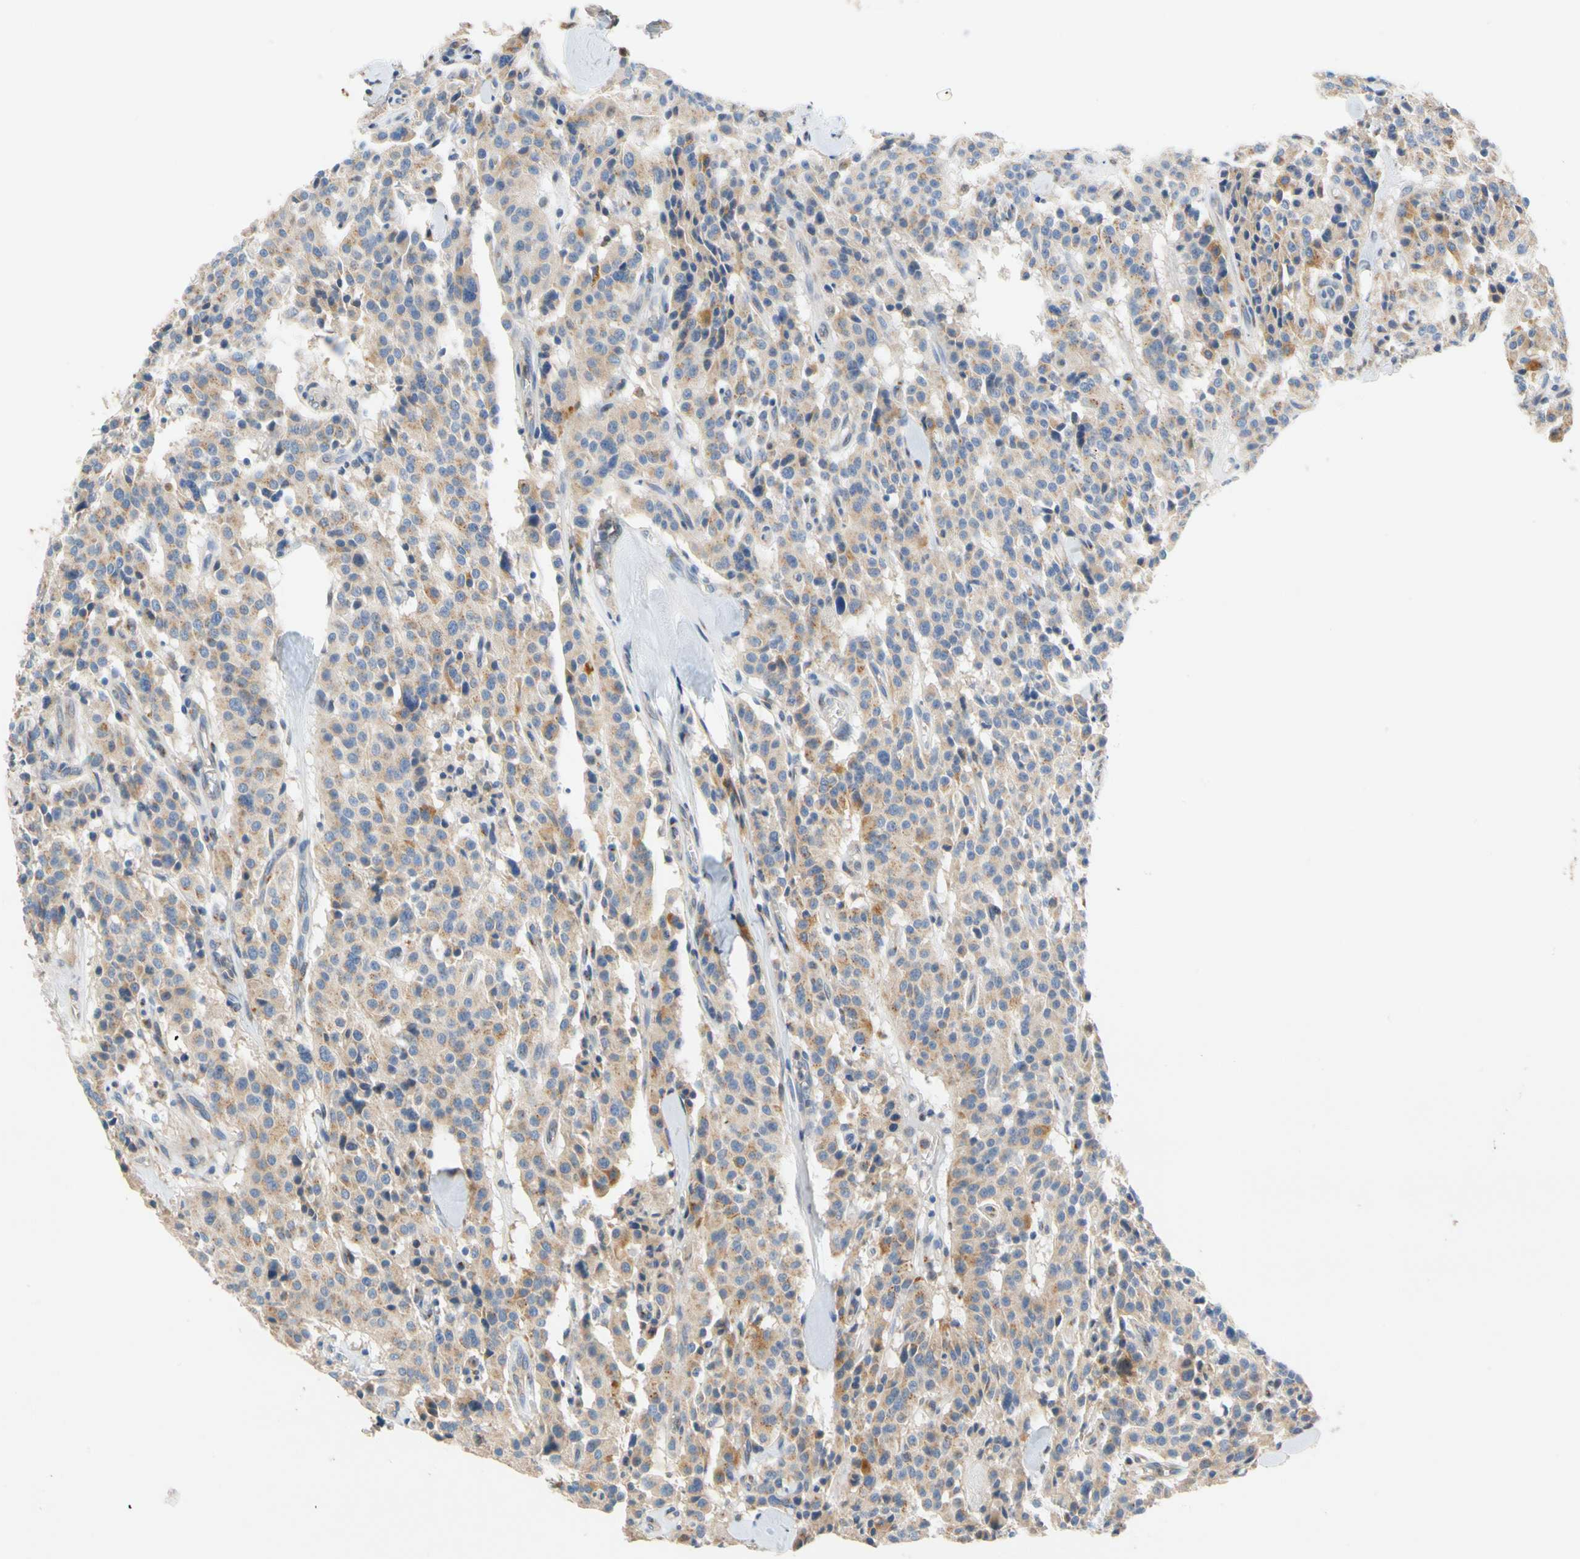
{"staining": {"intensity": "moderate", "quantity": "25%-75%", "location": "cytoplasmic/membranous"}, "tissue": "carcinoid", "cell_type": "Tumor cells", "image_type": "cancer", "snomed": [{"axis": "morphology", "description": "Carcinoid, malignant, NOS"}, {"axis": "topography", "description": "Lung"}], "caption": "Immunohistochemistry staining of malignant carcinoid, which reveals medium levels of moderate cytoplasmic/membranous expression in about 25%-75% of tumor cells indicating moderate cytoplasmic/membranous protein positivity. The staining was performed using DAB (brown) for protein detection and nuclei were counterstained in hematoxylin (blue).", "gene": "GPSM2", "patient": {"sex": "male", "age": 30}}